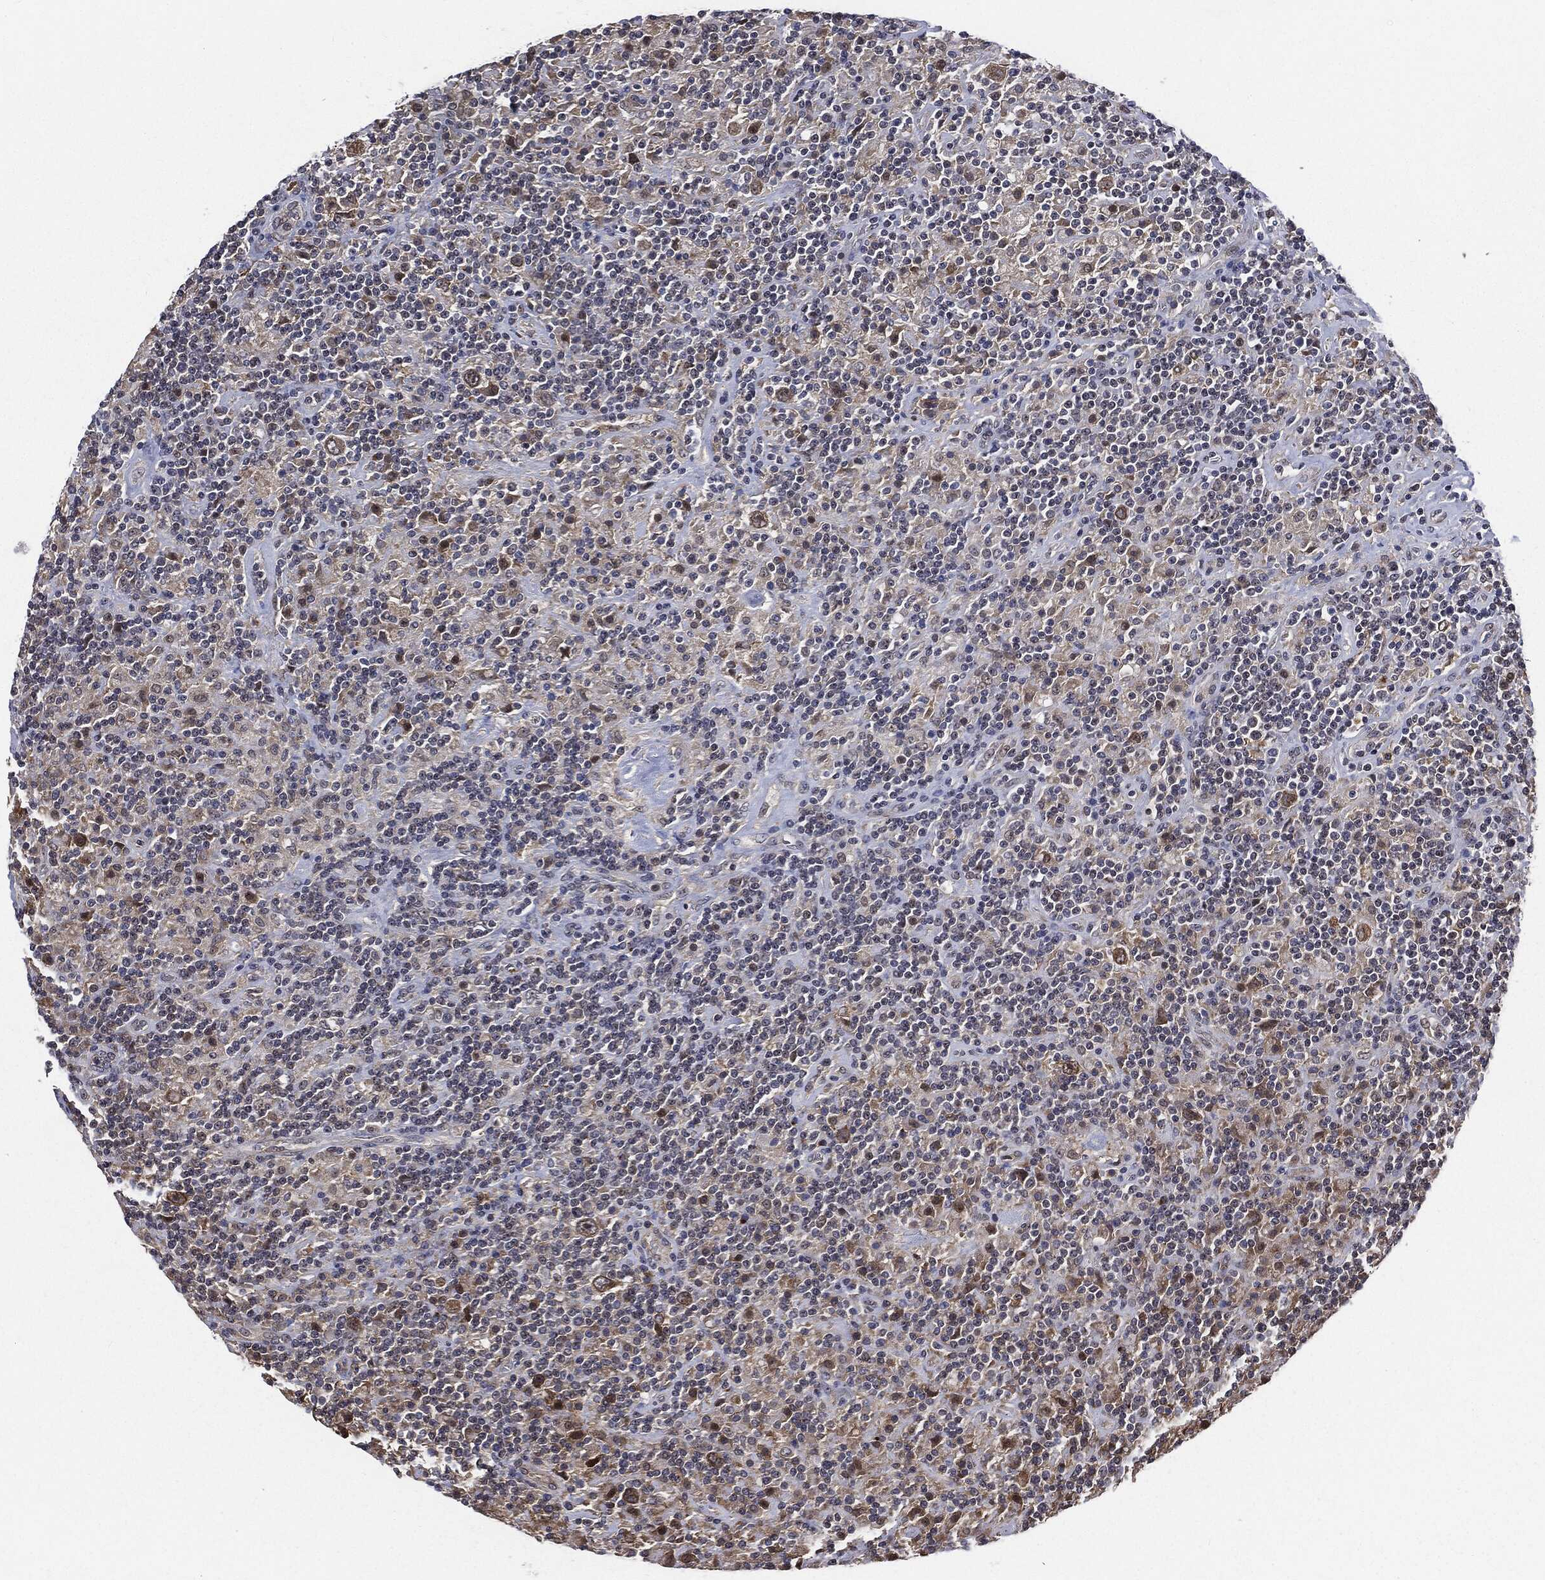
{"staining": {"intensity": "moderate", "quantity": "<25%", "location": "cytoplasmic/membranous,nuclear"}, "tissue": "lymphoma", "cell_type": "Tumor cells", "image_type": "cancer", "snomed": [{"axis": "morphology", "description": "Hodgkin's disease, NOS"}, {"axis": "topography", "description": "Lymph node"}], "caption": "Lymphoma stained with a protein marker exhibits moderate staining in tumor cells.", "gene": "TRMT1L", "patient": {"sex": "male", "age": 70}}